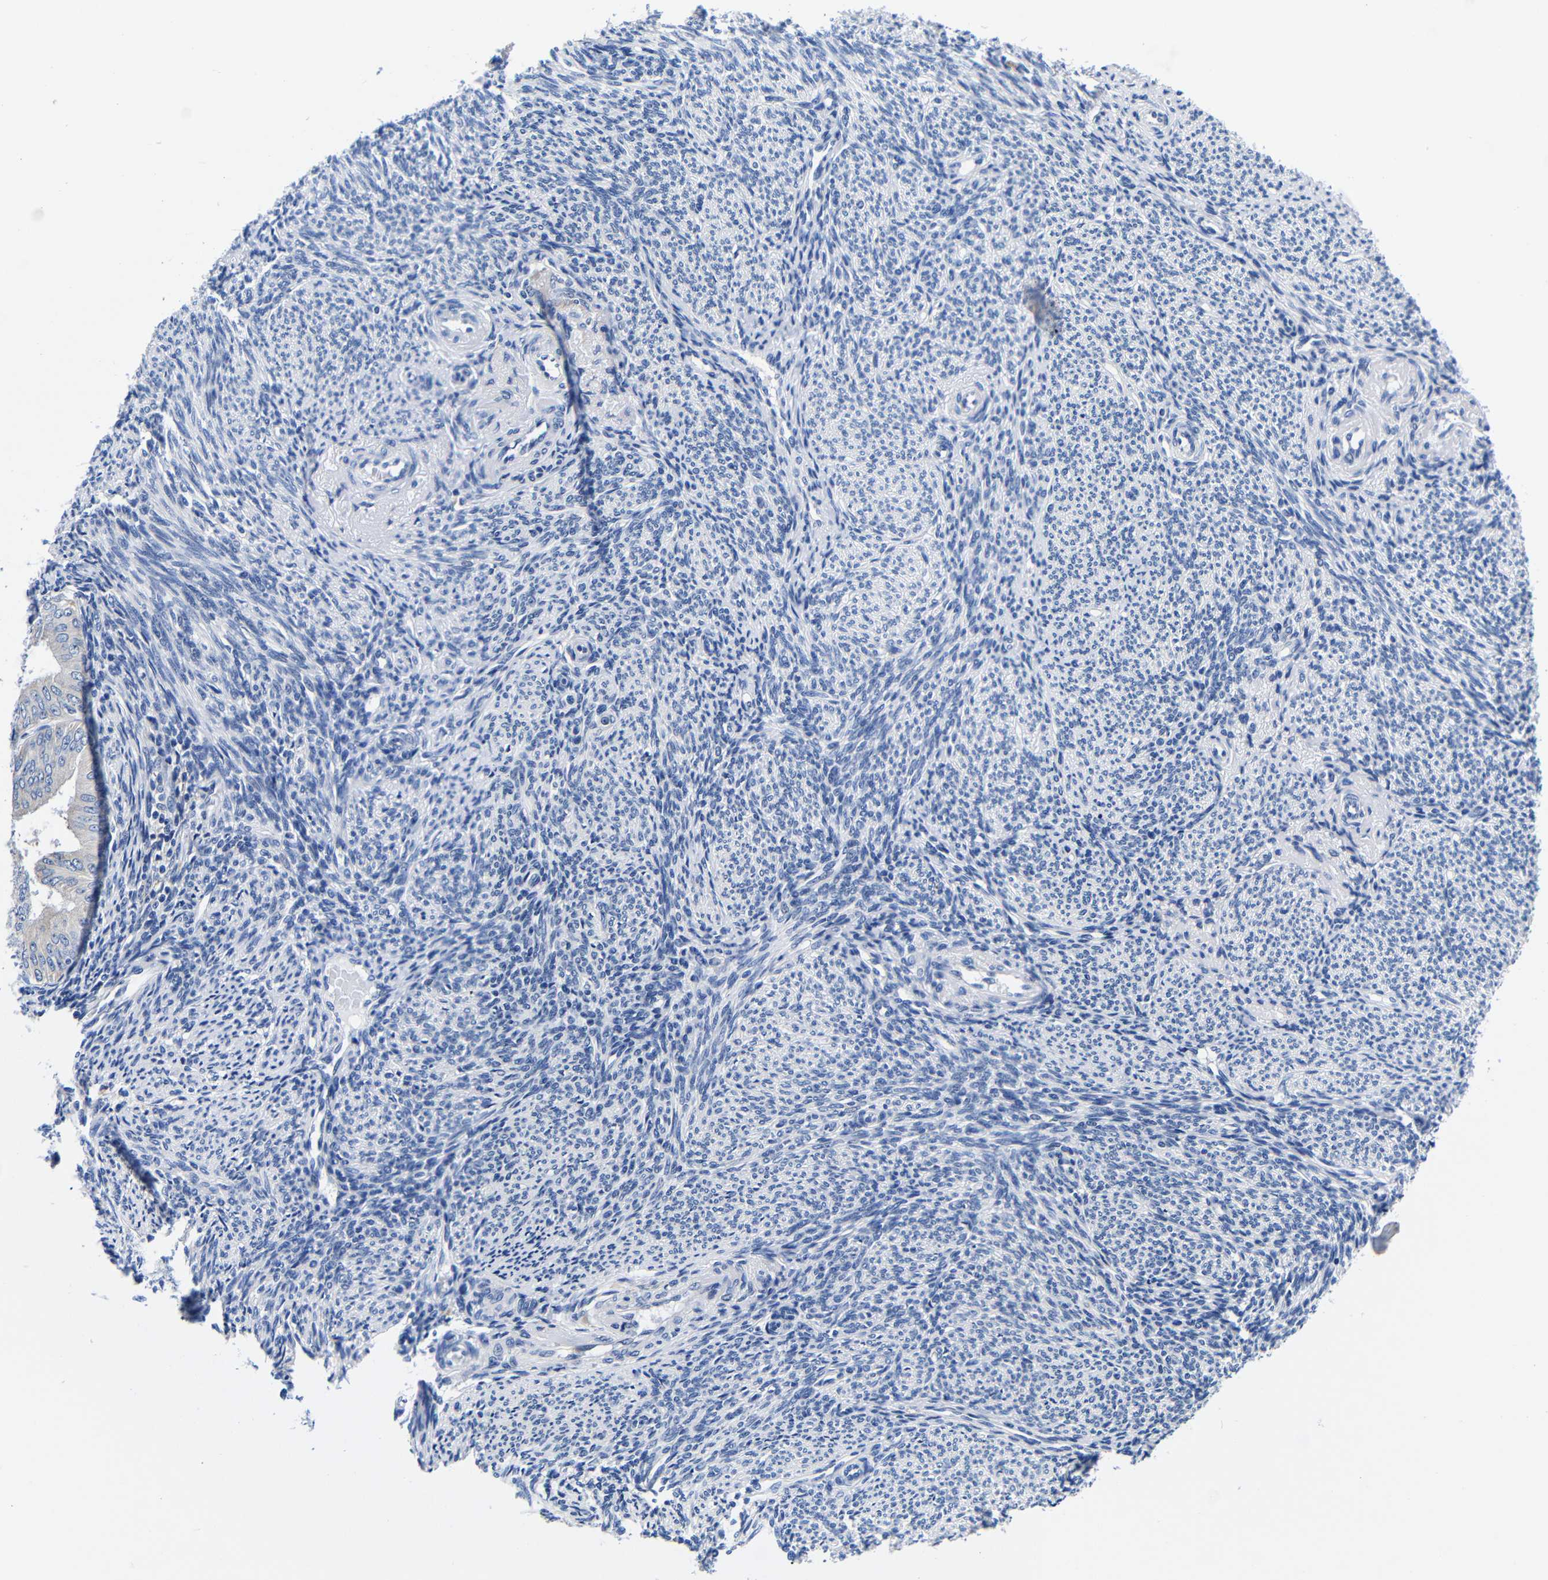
{"staining": {"intensity": "negative", "quantity": "none", "location": "none"}, "tissue": "endometrial cancer", "cell_type": "Tumor cells", "image_type": "cancer", "snomed": [{"axis": "morphology", "description": "Adenocarcinoma, NOS"}, {"axis": "topography", "description": "Endometrium"}], "caption": "High magnification brightfield microscopy of endometrial adenocarcinoma stained with DAB (brown) and counterstained with hematoxylin (blue): tumor cells show no significant staining.", "gene": "CLEC4G", "patient": {"sex": "female", "age": 63}}